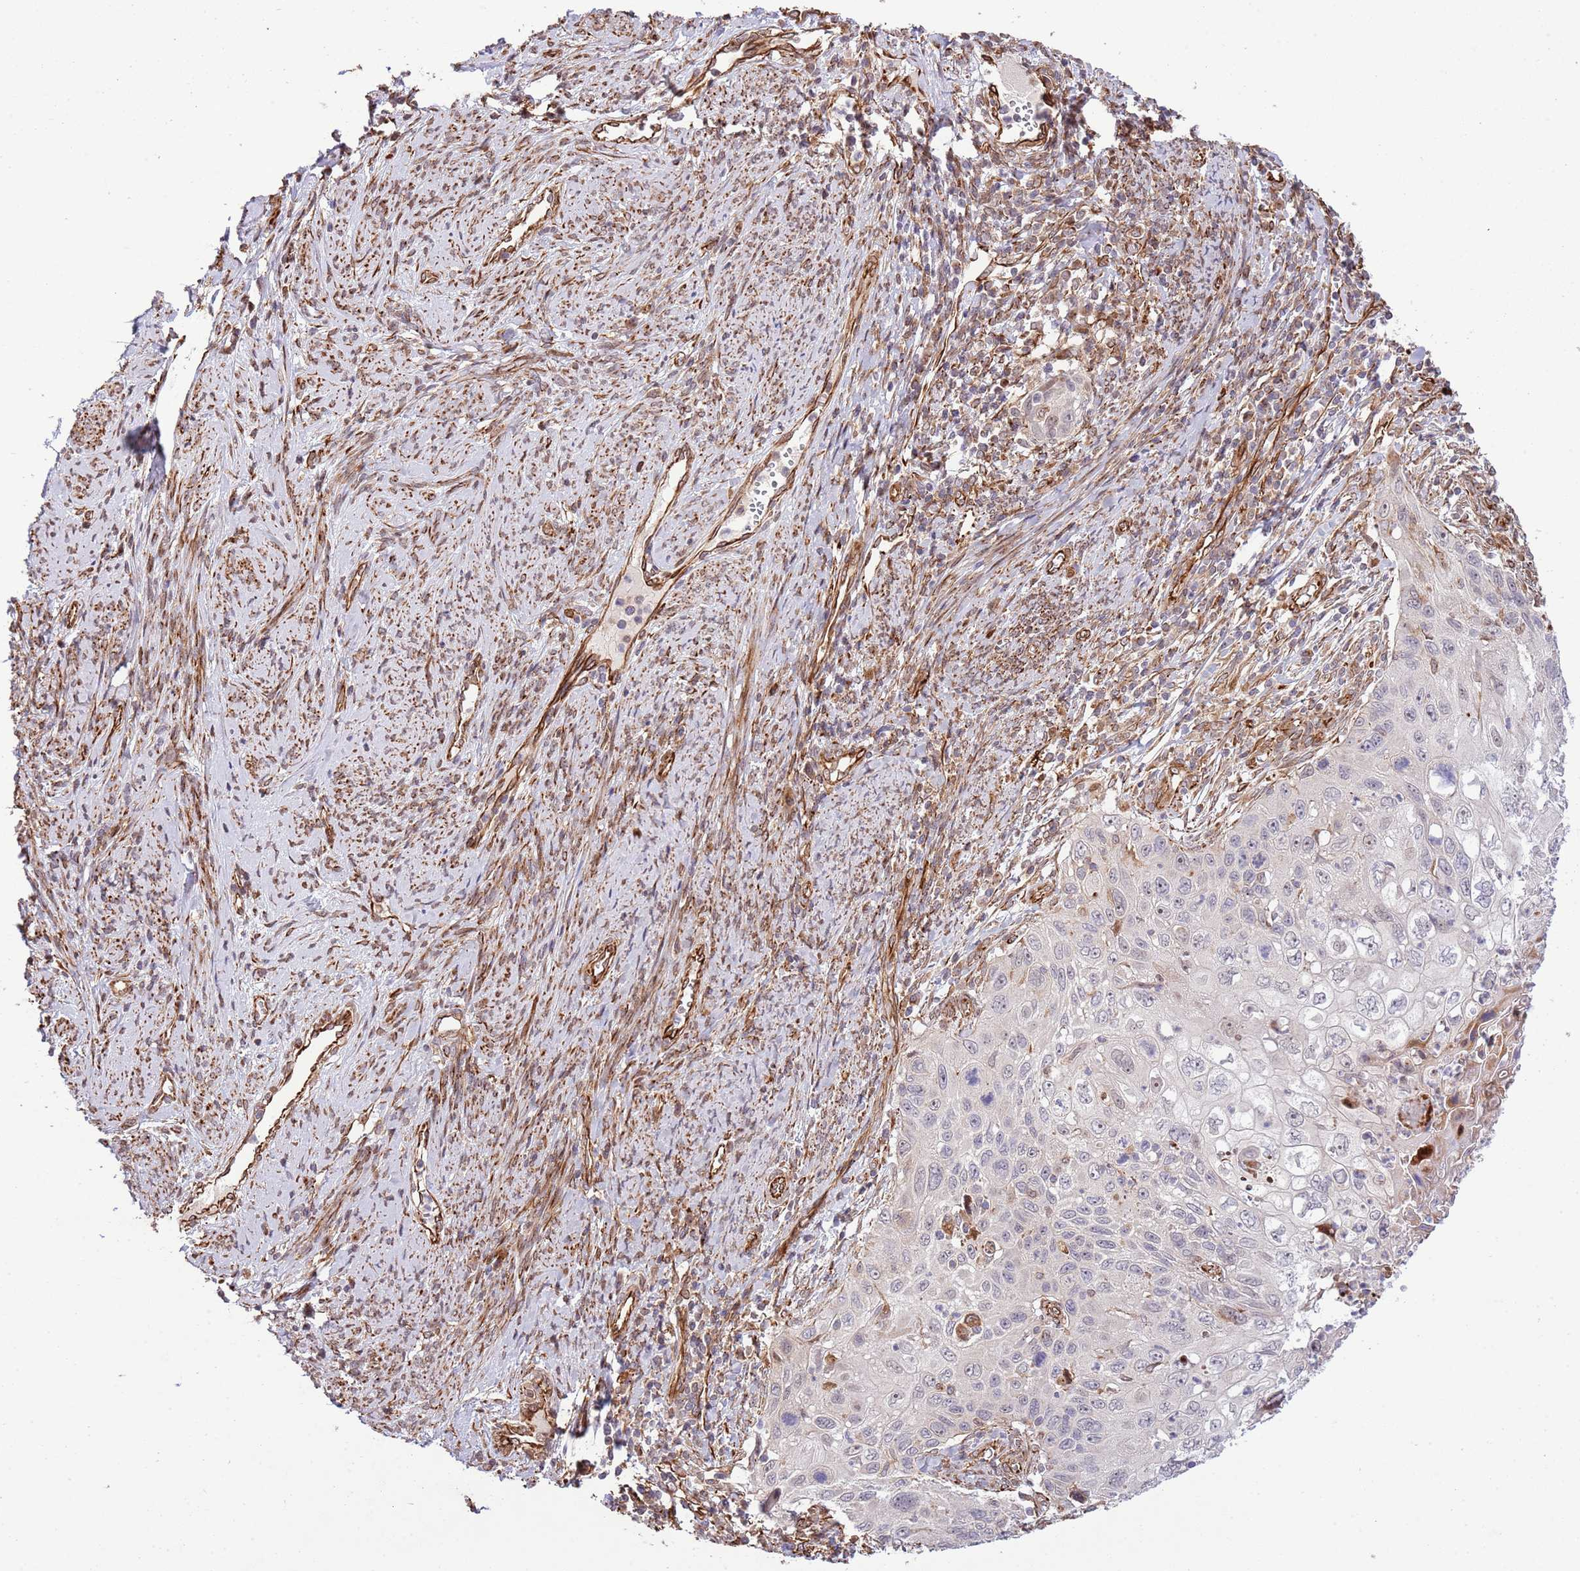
{"staining": {"intensity": "negative", "quantity": "none", "location": "none"}, "tissue": "cervical cancer", "cell_type": "Tumor cells", "image_type": "cancer", "snomed": [{"axis": "morphology", "description": "Squamous cell carcinoma, NOS"}, {"axis": "topography", "description": "Cervix"}], "caption": "Tumor cells are negative for protein expression in human squamous cell carcinoma (cervical).", "gene": "NEK3", "patient": {"sex": "female", "age": 70}}